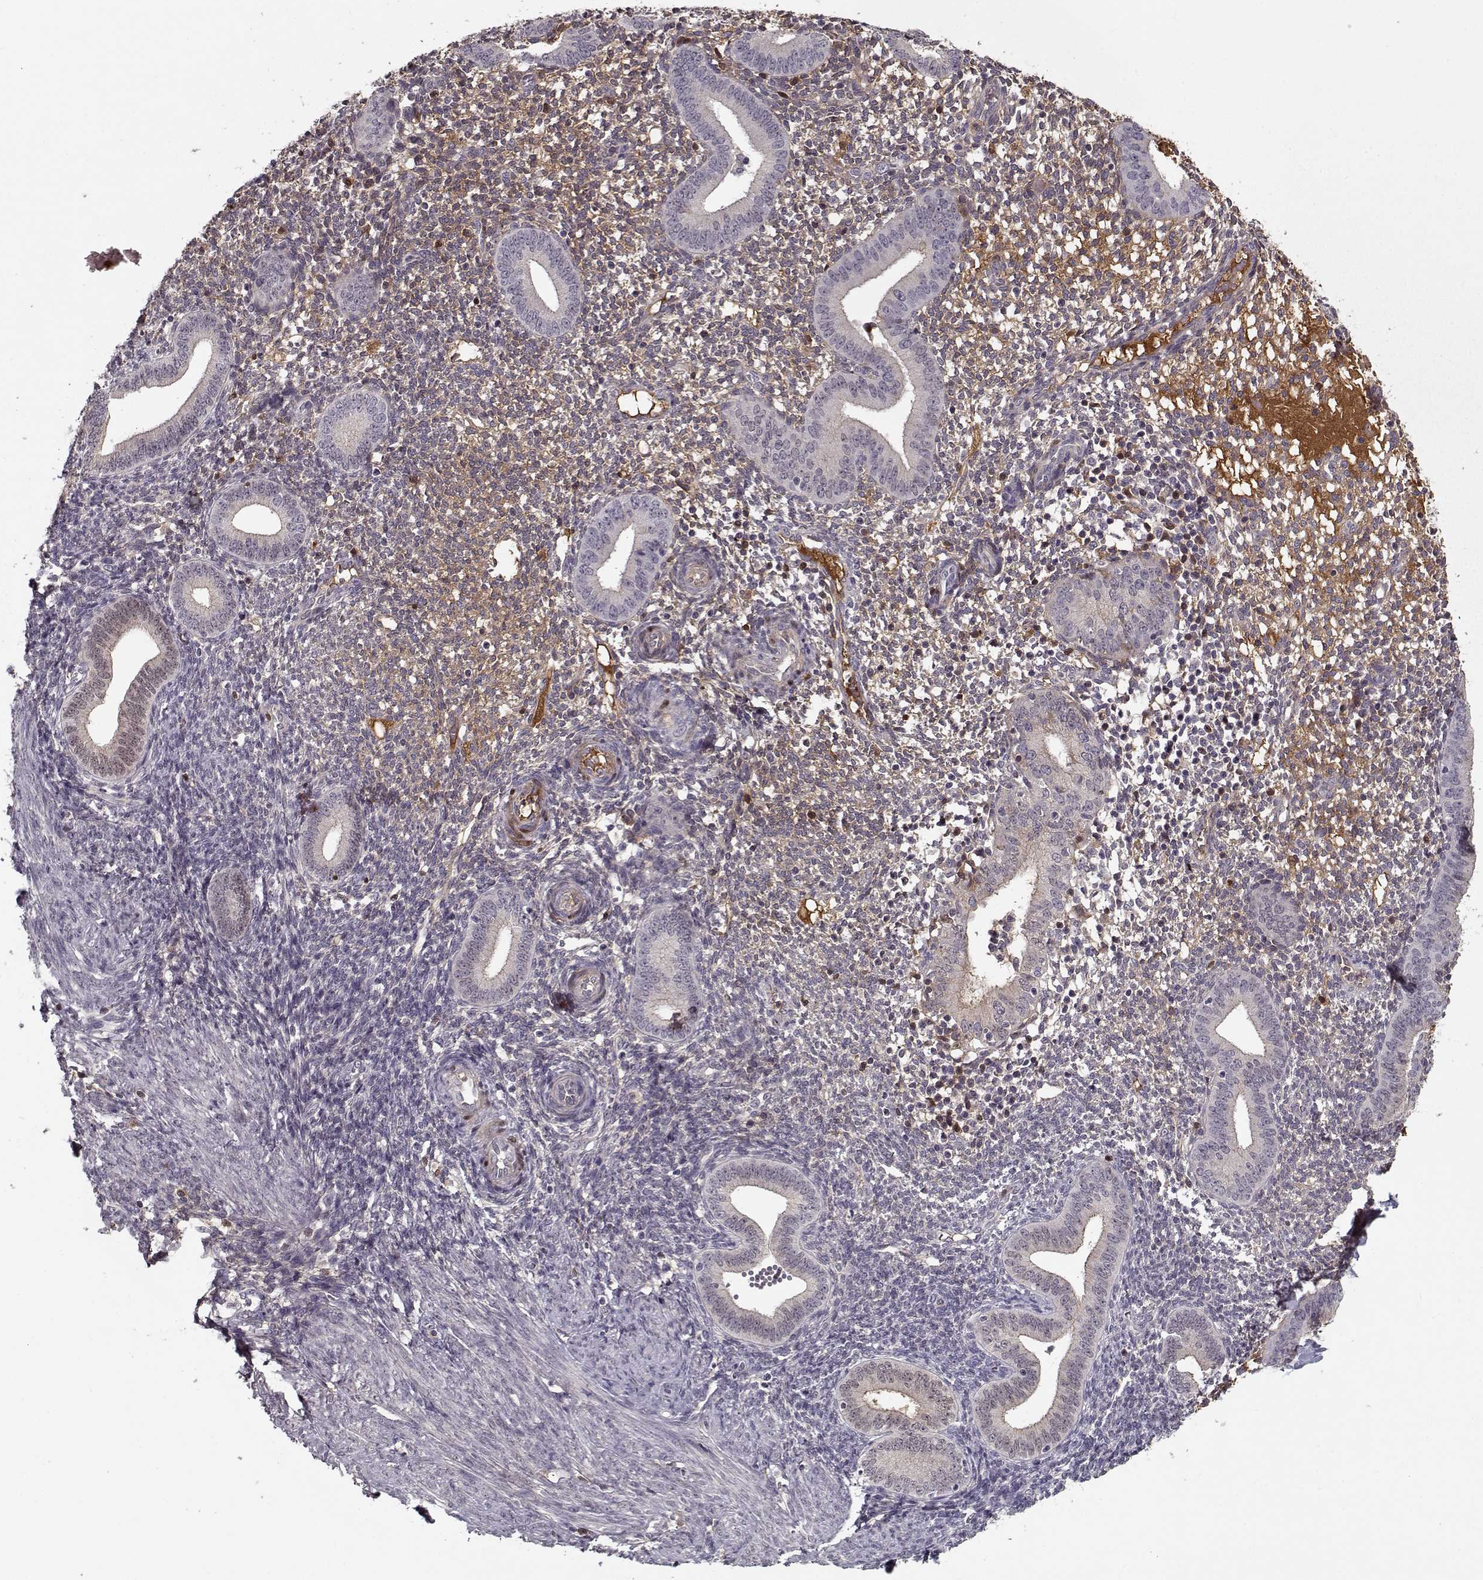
{"staining": {"intensity": "negative", "quantity": "none", "location": "none"}, "tissue": "endometrium", "cell_type": "Cells in endometrial stroma", "image_type": "normal", "snomed": [{"axis": "morphology", "description": "Normal tissue, NOS"}, {"axis": "topography", "description": "Endometrium"}], "caption": "Photomicrograph shows no protein positivity in cells in endometrial stroma of unremarkable endometrium. (Brightfield microscopy of DAB (3,3'-diaminobenzidine) immunohistochemistry at high magnification).", "gene": "AFM", "patient": {"sex": "female", "age": 40}}